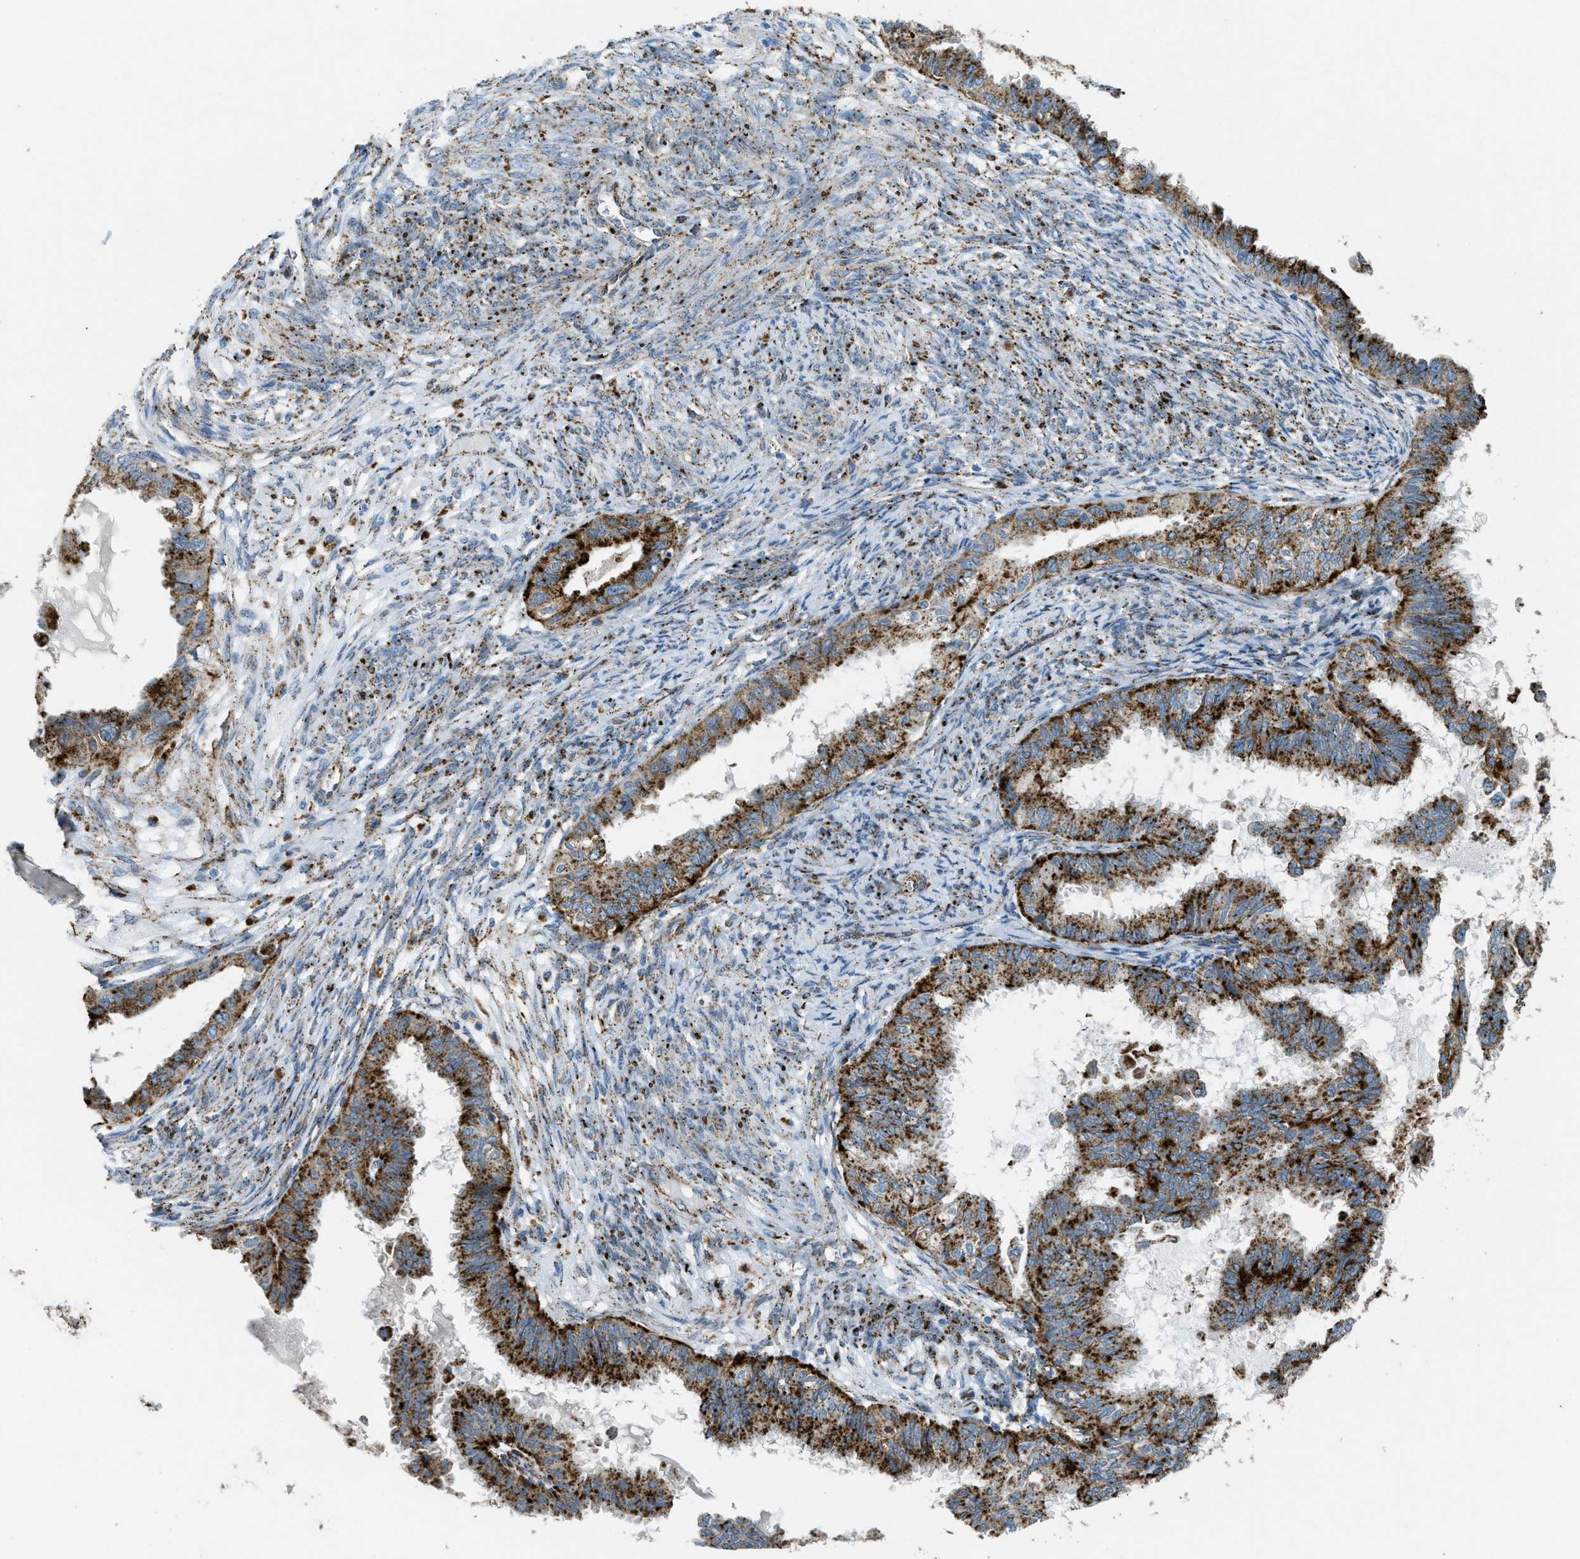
{"staining": {"intensity": "strong", "quantity": ">75%", "location": "cytoplasmic/membranous"}, "tissue": "cervical cancer", "cell_type": "Tumor cells", "image_type": "cancer", "snomed": [{"axis": "morphology", "description": "Normal tissue, NOS"}, {"axis": "morphology", "description": "Adenocarcinoma, NOS"}, {"axis": "topography", "description": "Cervix"}, {"axis": "topography", "description": "Endometrium"}], "caption": "The image demonstrates staining of cervical cancer, revealing strong cytoplasmic/membranous protein staining (brown color) within tumor cells.", "gene": "SCARB2", "patient": {"sex": "female", "age": 86}}